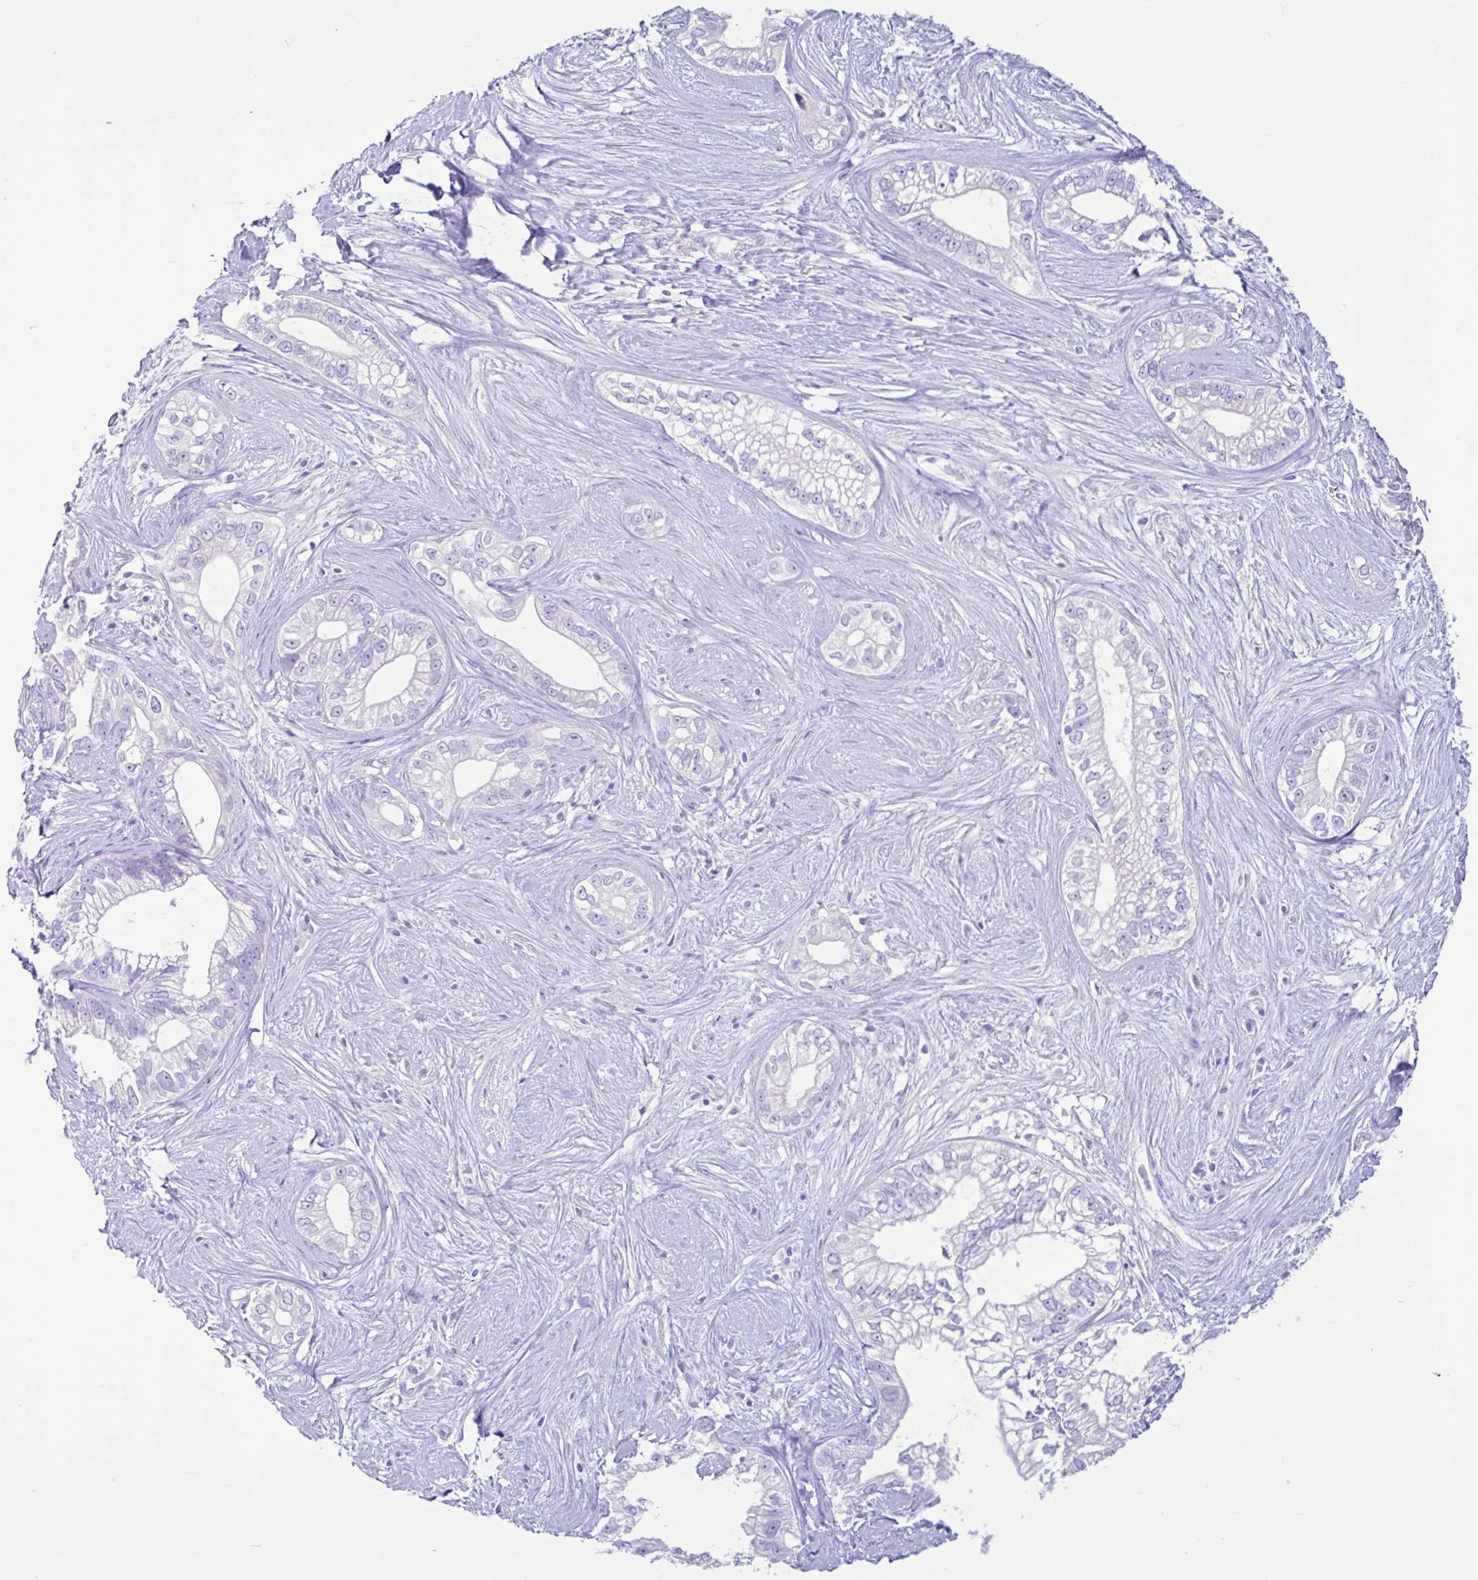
{"staining": {"intensity": "negative", "quantity": "none", "location": "none"}, "tissue": "pancreatic cancer", "cell_type": "Tumor cells", "image_type": "cancer", "snomed": [{"axis": "morphology", "description": "Adenocarcinoma, NOS"}, {"axis": "topography", "description": "Pancreas"}], "caption": "This is an immunohistochemistry histopathology image of human adenocarcinoma (pancreatic). There is no positivity in tumor cells.", "gene": "CYP19A1", "patient": {"sex": "male", "age": 70}}